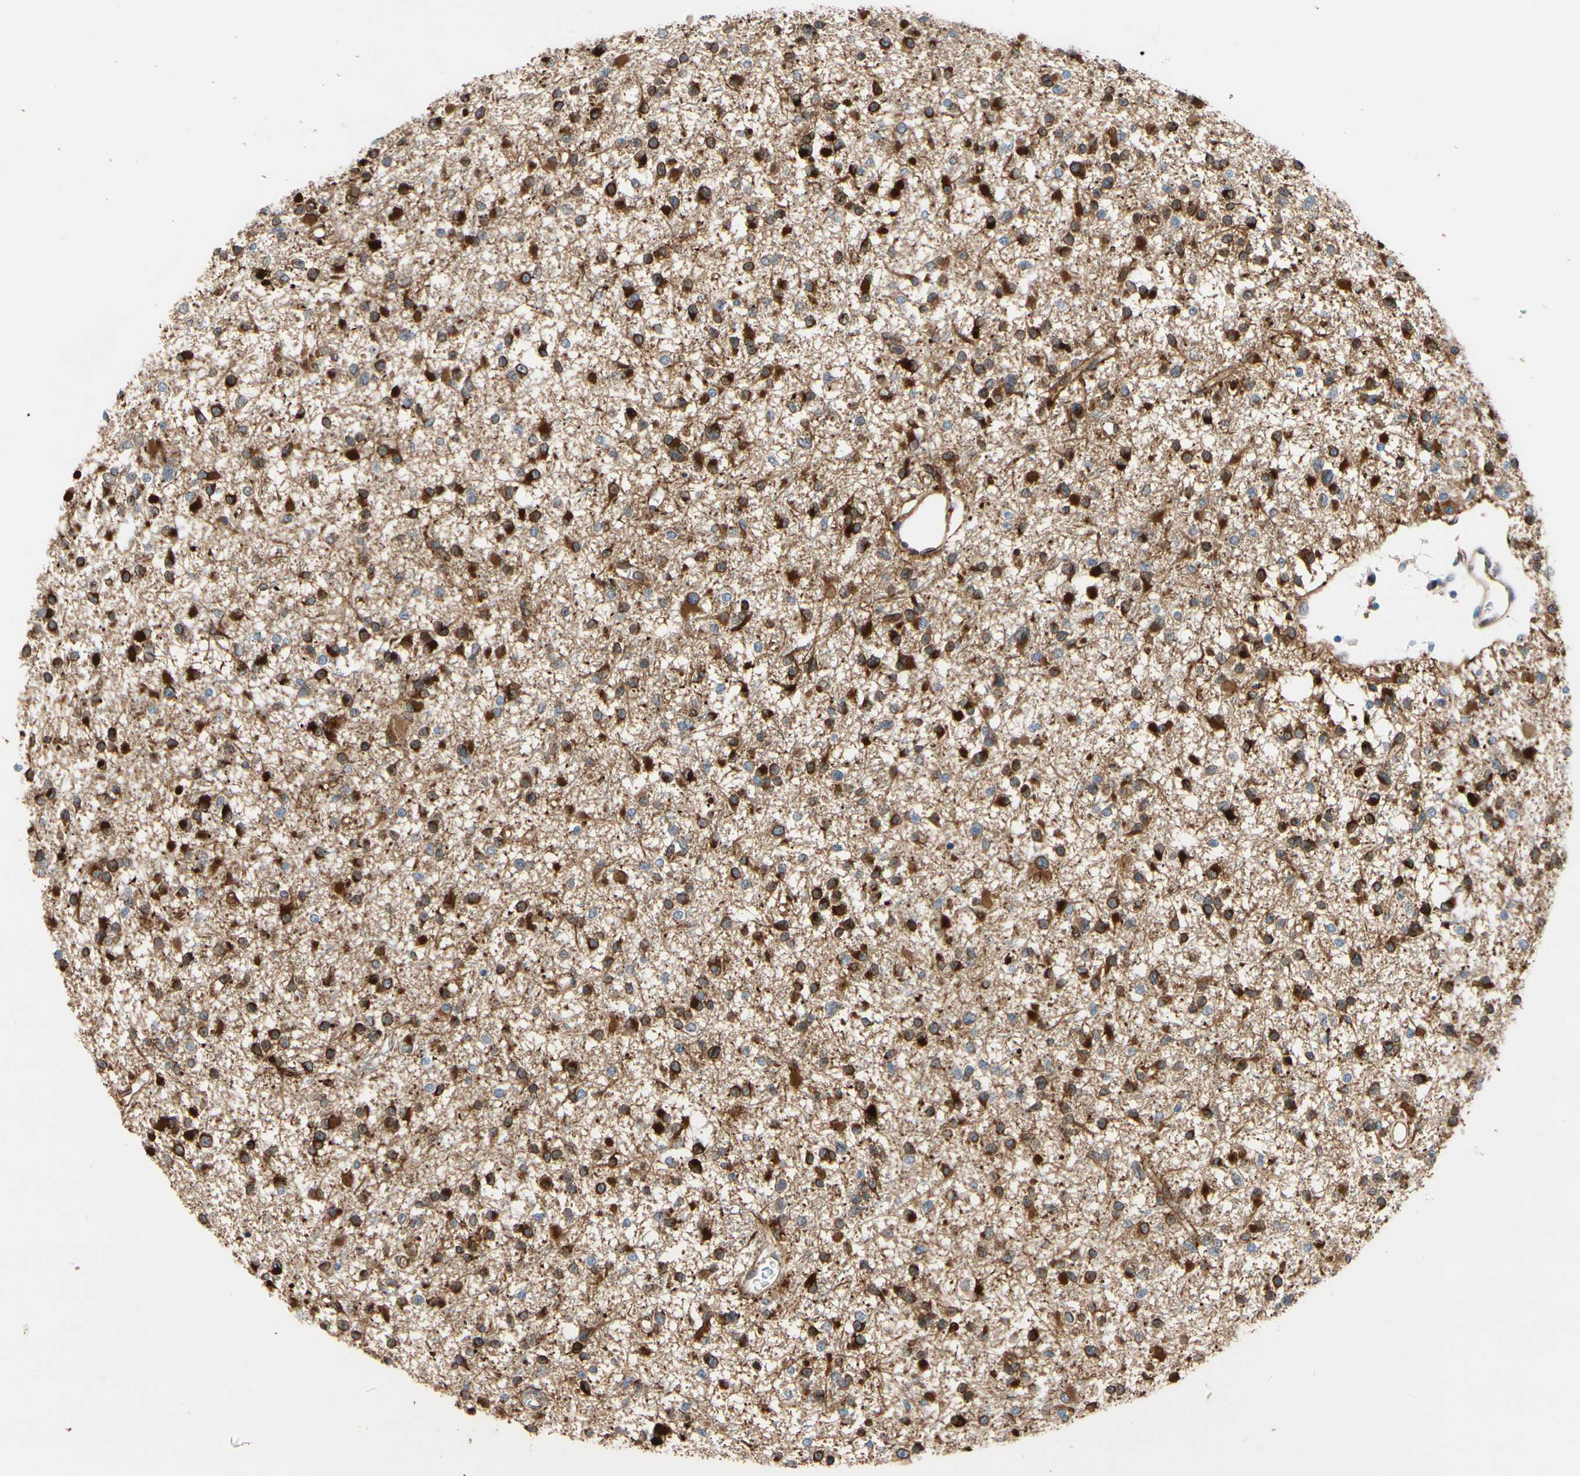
{"staining": {"intensity": "strong", "quantity": ">75%", "location": "cytoplasmic/membranous"}, "tissue": "glioma", "cell_type": "Tumor cells", "image_type": "cancer", "snomed": [{"axis": "morphology", "description": "Glioma, malignant, Low grade"}, {"axis": "topography", "description": "Brain"}], "caption": "Immunohistochemistry (IHC) image of neoplastic tissue: human malignant low-grade glioma stained using IHC displays high levels of strong protein expression localized specifically in the cytoplasmic/membranous of tumor cells, appearing as a cytoplasmic/membranous brown color.", "gene": "PRXL2A", "patient": {"sex": "female", "age": 22}}